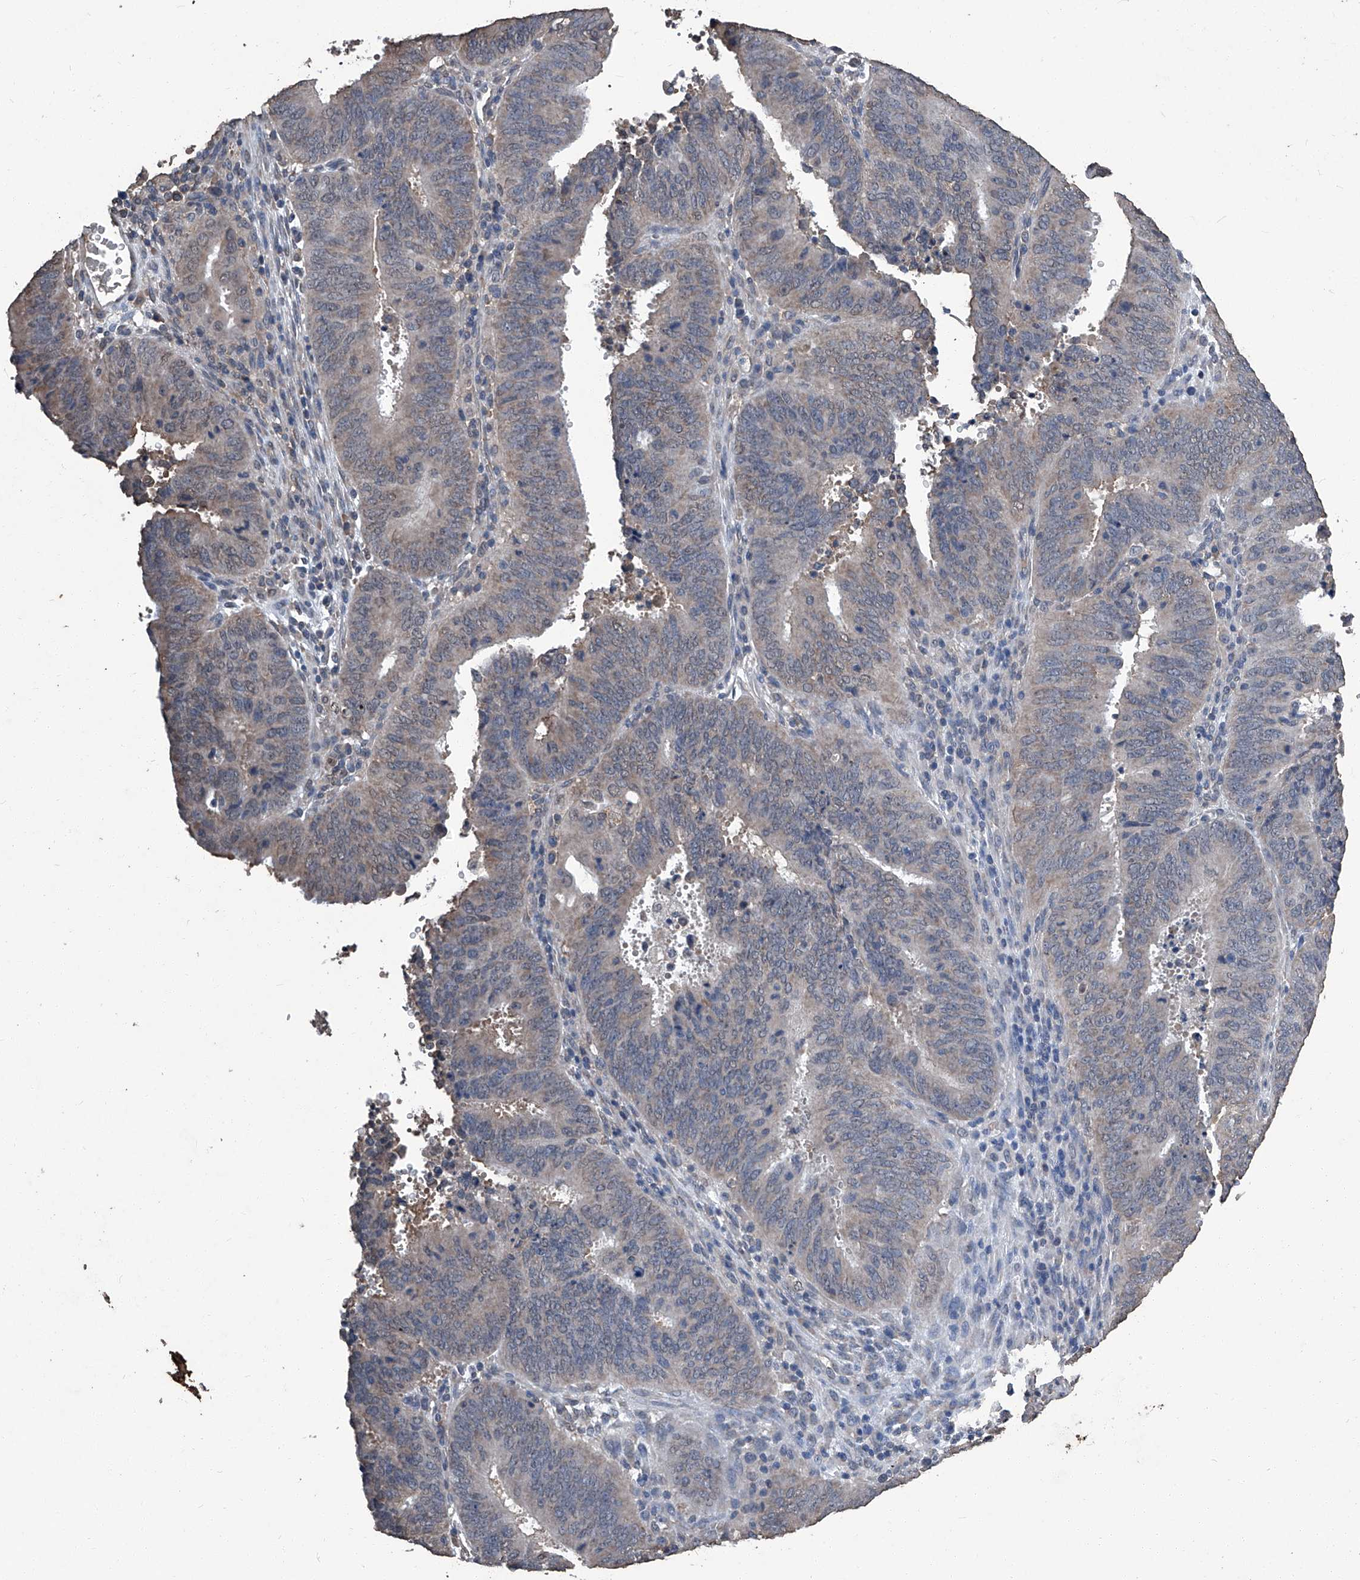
{"staining": {"intensity": "weak", "quantity": ">75%", "location": "cytoplasmic/membranous"}, "tissue": "cervical cancer", "cell_type": "Tumor cells", "image_type": "cancer", "snomed": [{"axis": "morphology", "description": "Adenocarcinoma, NOS"}, {"axis": "topography", "description": "Cervix"}], "caption": "Brown immunohistochemical staining in cervical cancer reveals weak cytoplasmic/membranous positivity in about >75% of tumor cells.", "gene": "STARD7", "patient": {"sex": "female", "age": 44}}